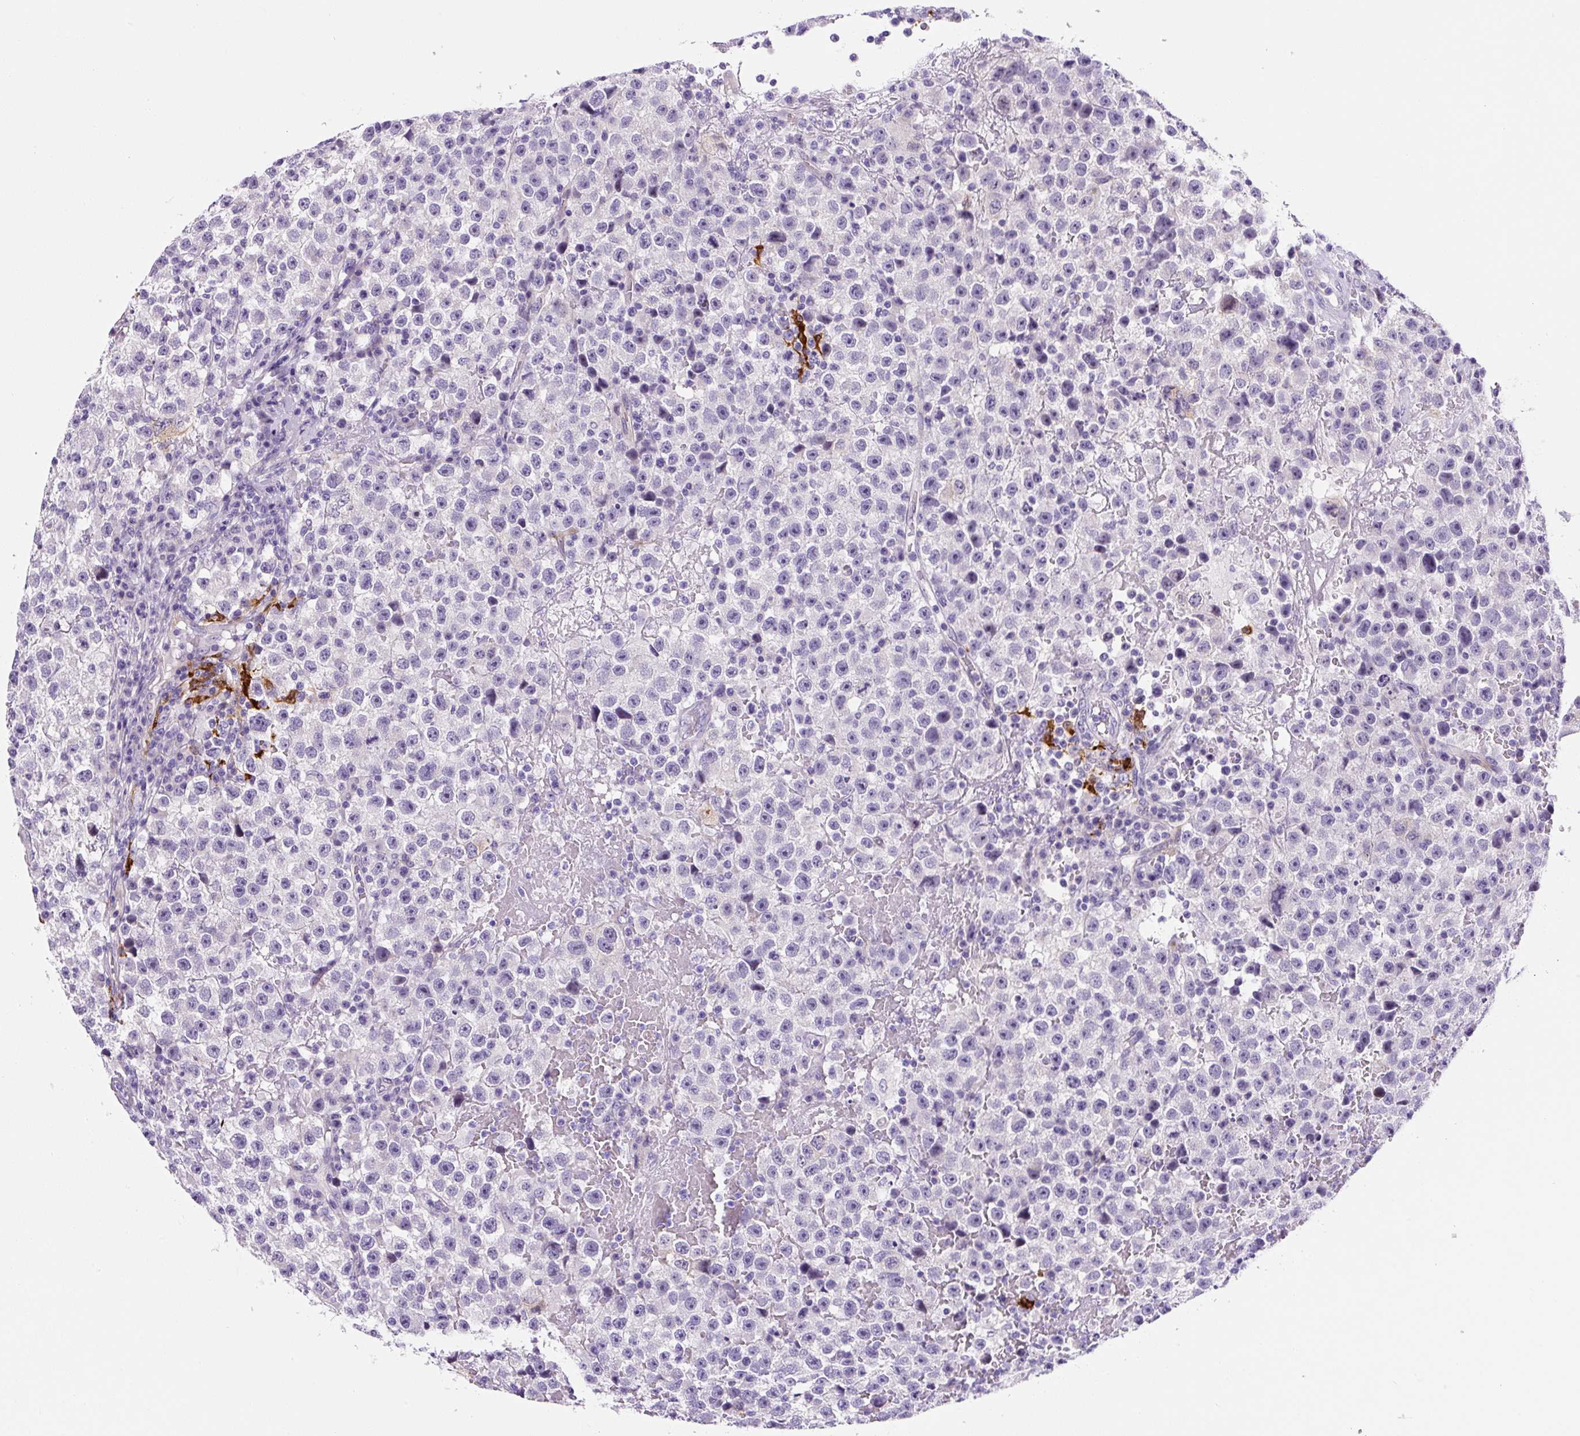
{"staining": {"intensity": "negative", "quantity": "none", "location": "none"}, "tissue": "testis cancer", "cell_type": "Tumor cells", "image_type": "cancer", "snomed": [{"axis": "morphology", "description": "Seminoma, NOS"}, {"axis": "topography", "description": "Testis"}], "caption": "A photomicrograph of testis cancer stained for a protein reveals no brown staining in tumor cells.", "gene": "ASB4", "patient": {"sex": "male", "age": 22}}